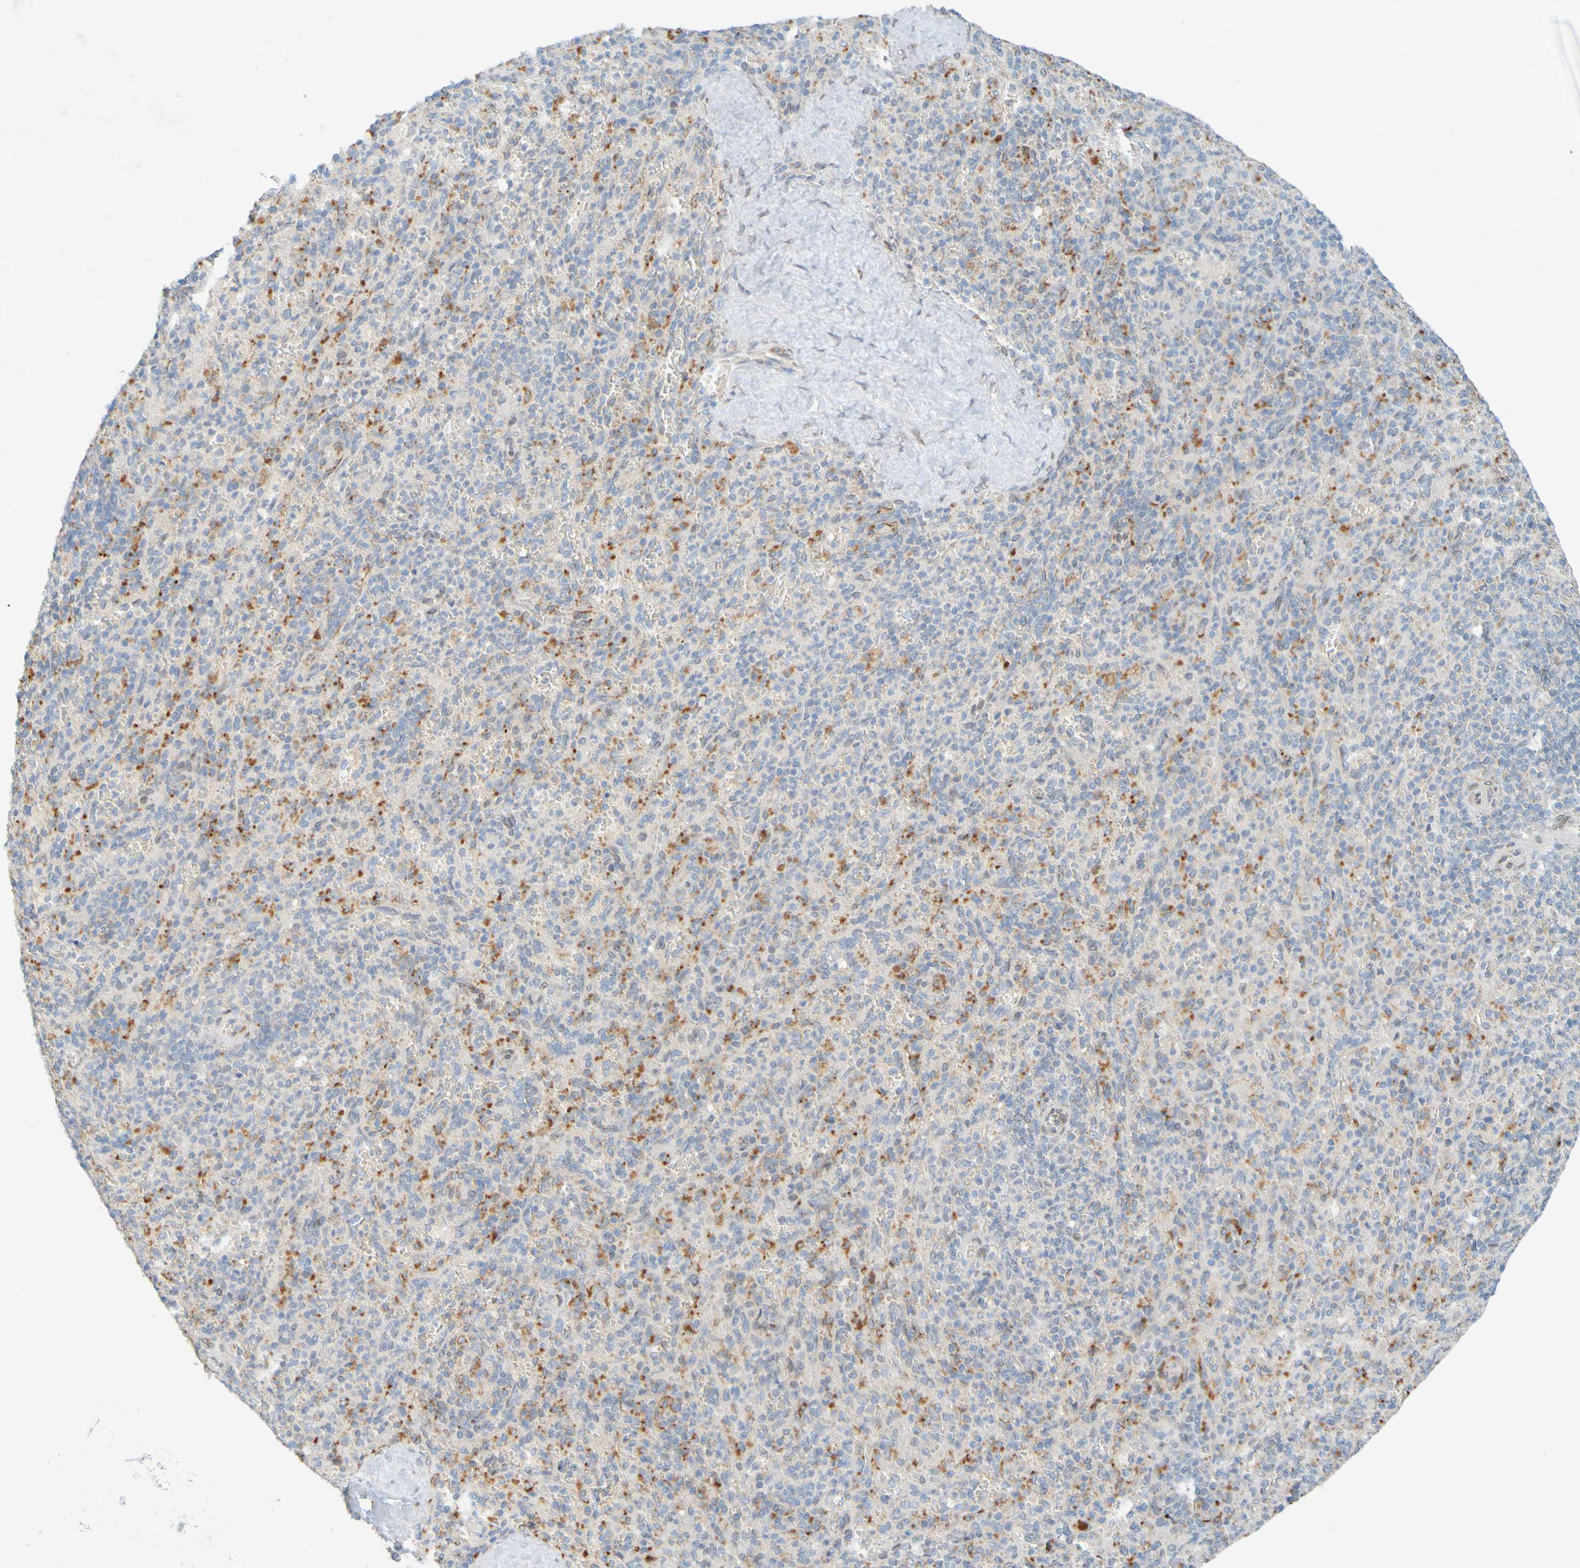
{"staining": {"intensity": "moderate", "quantity": "25%-75%", "location": "cytoplasmic/membranous"}, "tissue": "spleen", "cell_type": "Cells in red pulp", "image_type": "normal", "snomed": [{"axis": "morphology", "description": "Normal tissue, NOS"}, {"axis": "topography", "description": "Spleen"}], "caption": "Cells in red pulp display medium levels of moderate cytoplasmic/membranous staining in about 25%-75% of cells in unremarkable human spleen.", "gene": "MAG", "patient": {"sex": "male", "age": 36}}